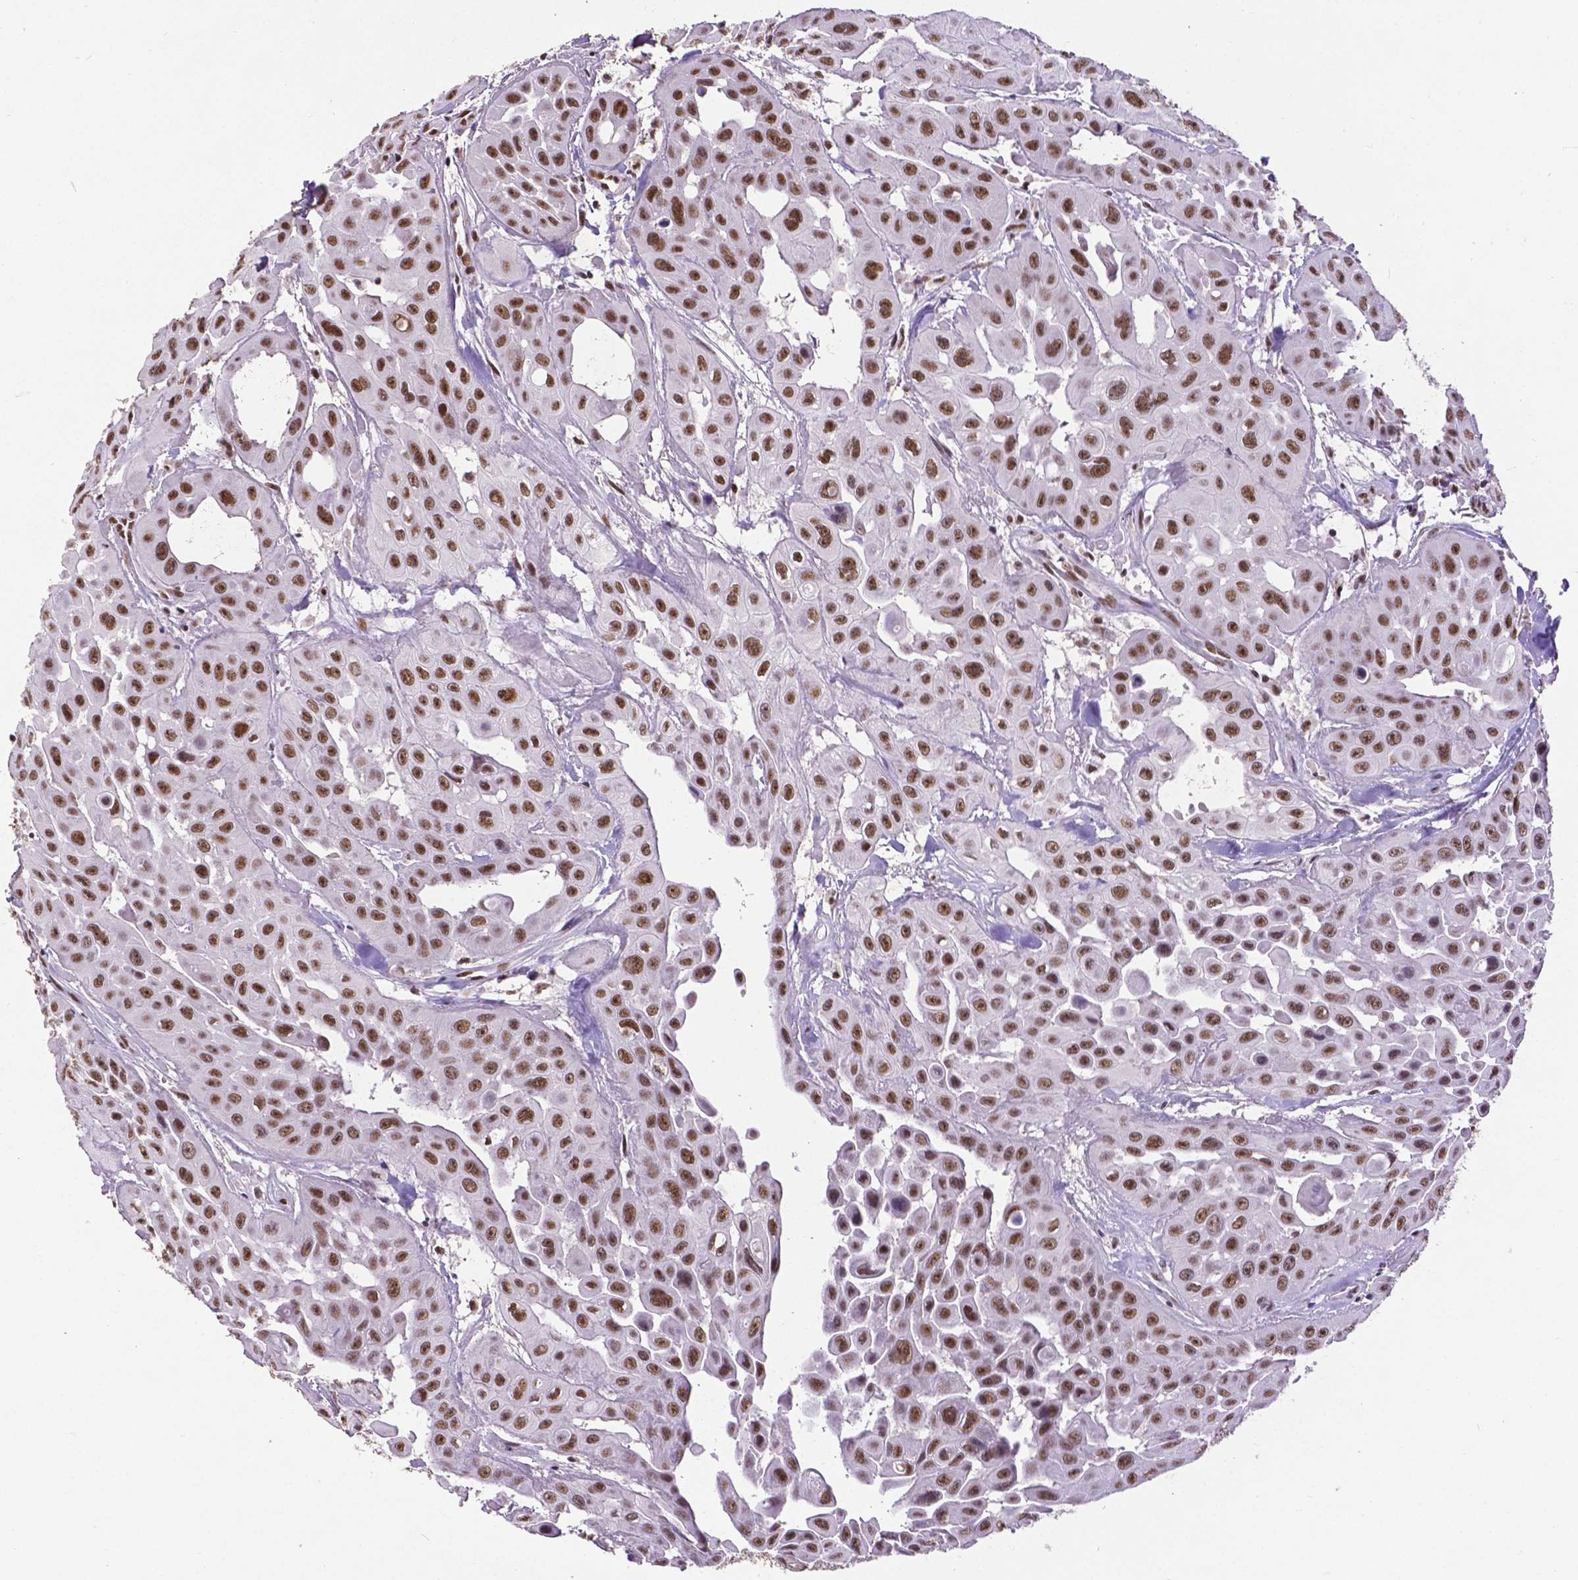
{"staining": {"intensity": "moderate", "quantity": ">75%", "location": "nuclear"}, "tissue": "head and neck cancer", "cell_type": "Tumor cells", "image_type": "cancer", "snomed": [{"axis": "morphology", "description": "Adenocarcinoma, NOS"}, {"axis": "topography", "description": "Head-Neck"}], "caption": "This photomicrograph reveals immunohistochemistry staining of human head and neck cancer, with medium moderate nuclear expression in approximately >75% of tumor cells.", "gene": "ATRX", "patient": {"sex": "male", "age": 73}}